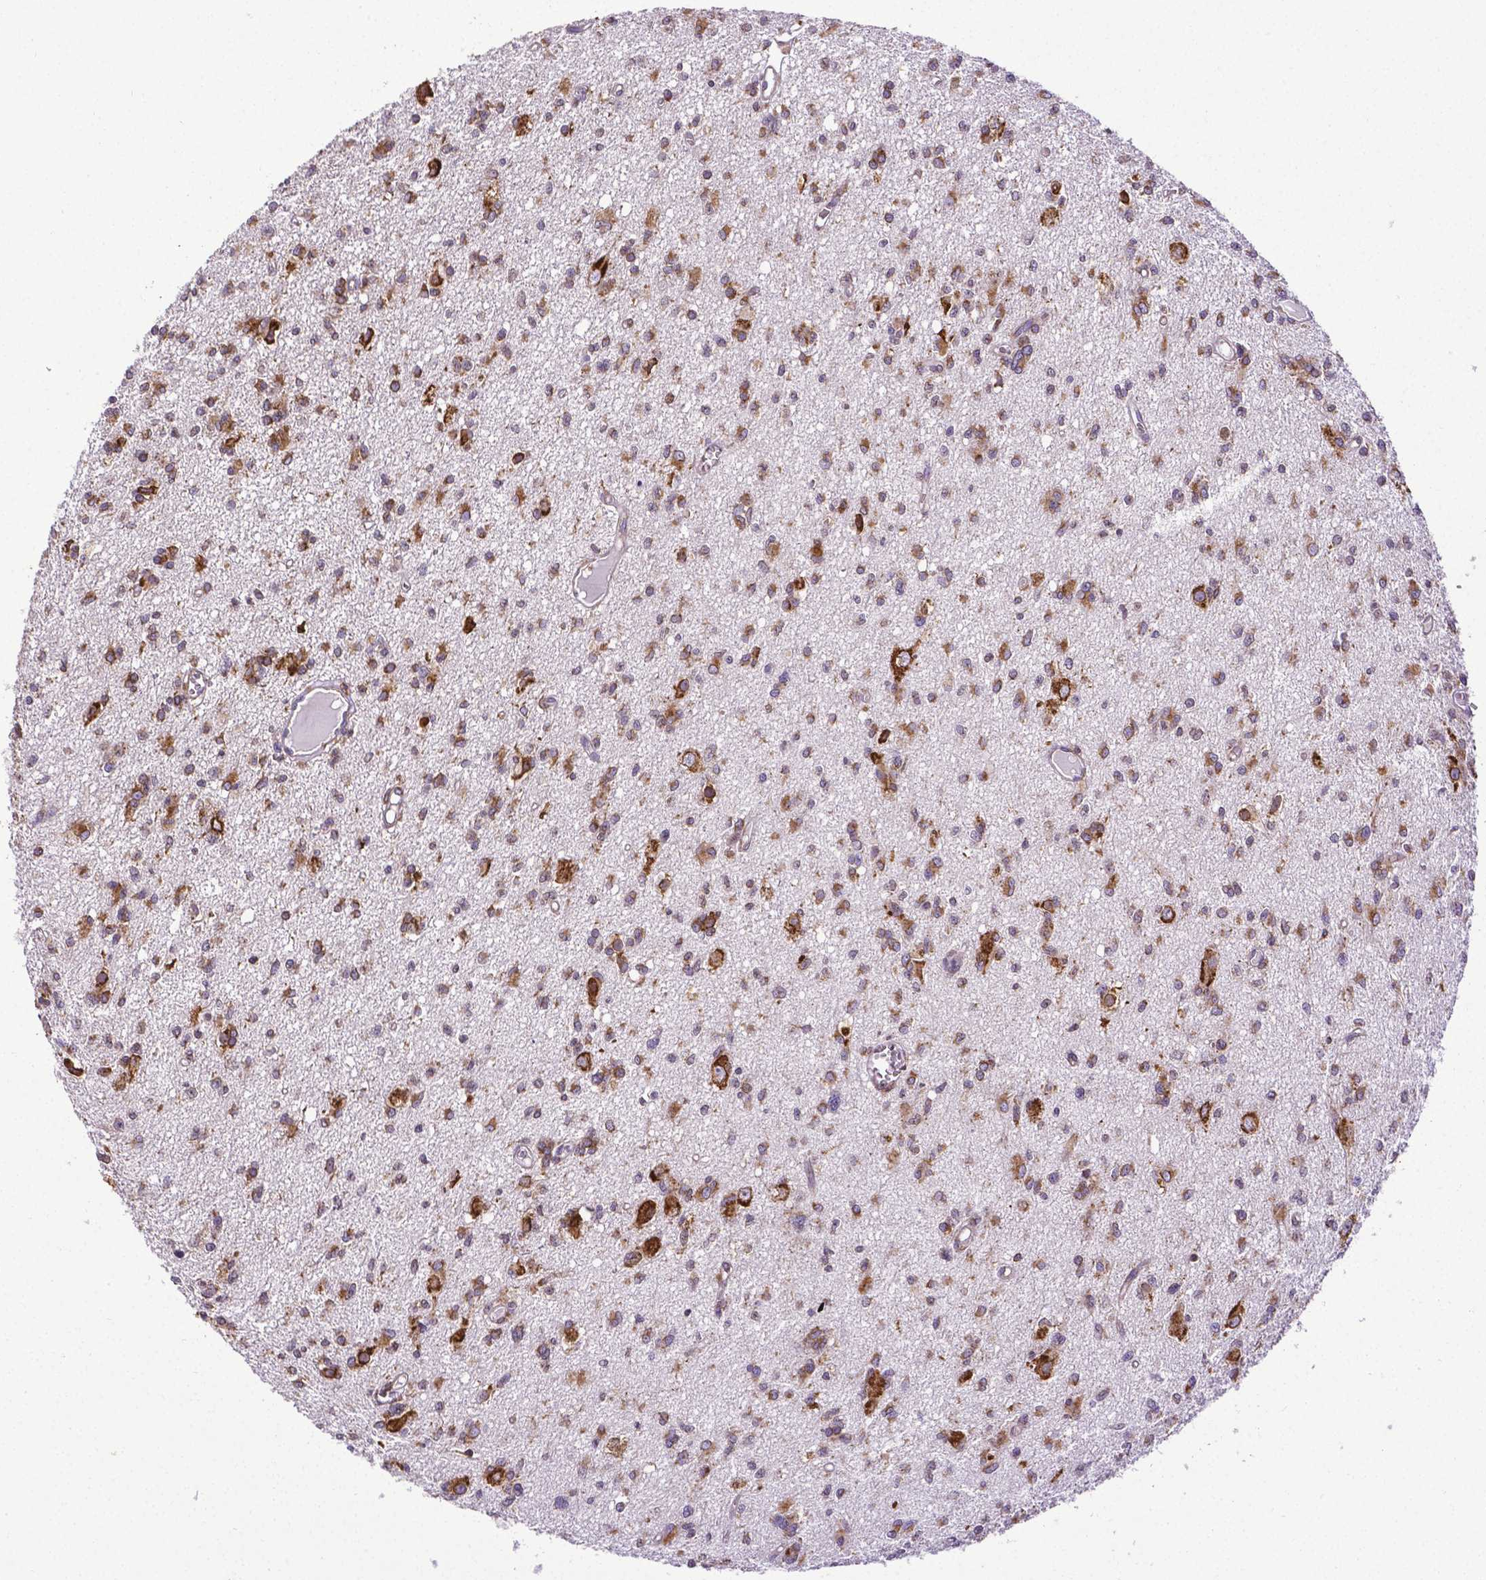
{"staining": {"intensity": "strong", "quantity": "<25%", "location": "cytoplasmic/membranous"}, "tissue": "glioma", "cell_type": "Tumor cells", "image_type": "cancer", "snomed": [{"axis": "morphology", "description": "Glioma, malignant, Low grade"}, {"axis": "topography", "description": "Brain"}], "caption": "Protein staining displays strong cytoplasmic/membranous expression in about <25% of tumor cells in glioma.", "gene": "MTDH", "patient": {"sex": "male", "age": 64}}